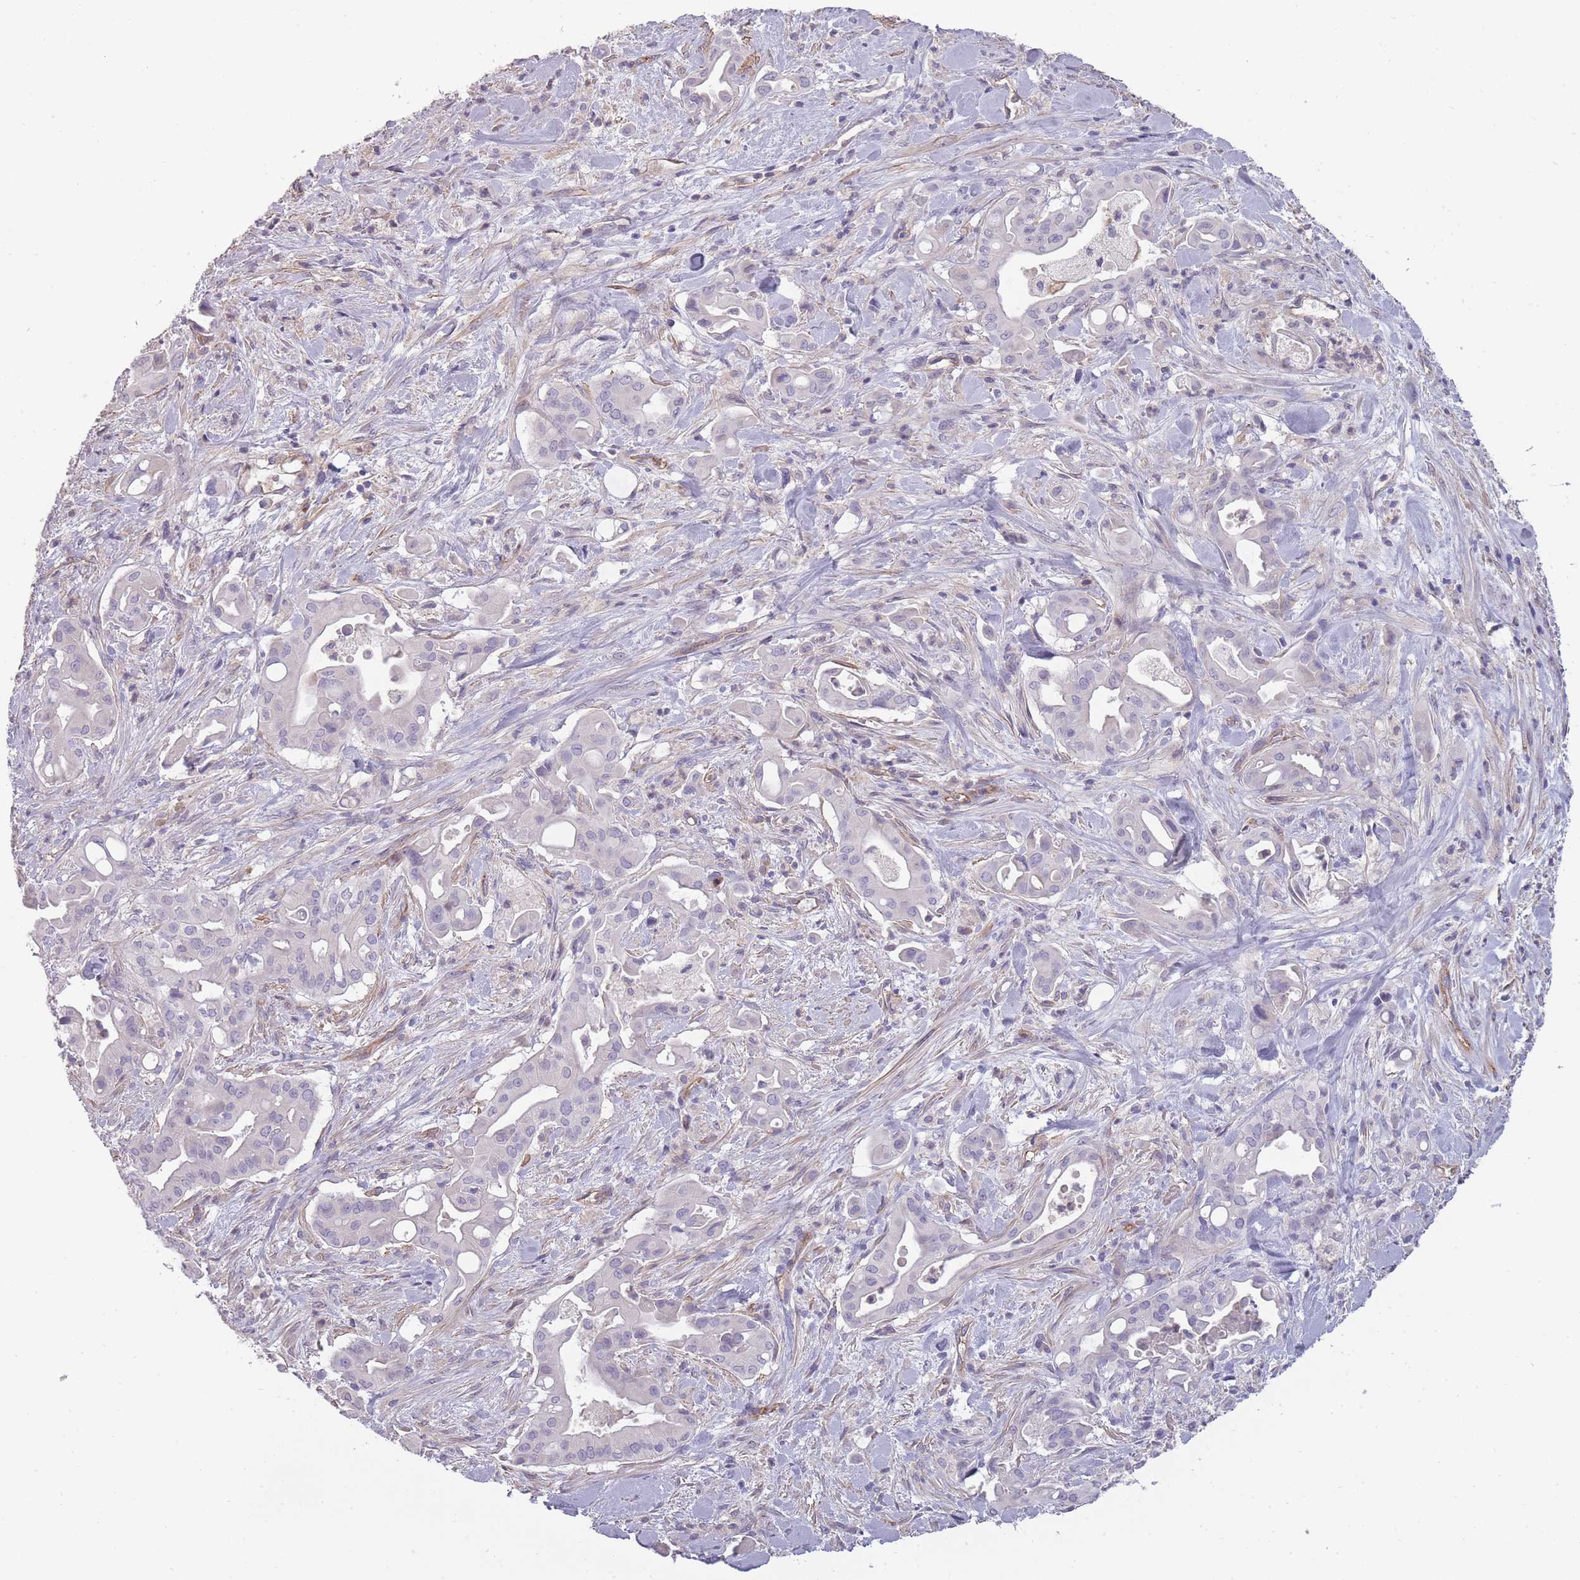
{"staining": {"intensity": "negative", "quantity": "none", "location": "none"}, "tissue": "liver cancer", "cell_type": "Tumor cells", "image_type": "cancer", "snomed": [{"axis": "morphology", "description": "Cholangiocarcinoma"}, {"axis": "topography", "description": "Liver"}], "caption": "This is an immunohistochemistry histopathology image of liver cancer (cholangiocarcinoma). There is no staining in tumor cells.", "gene": "SLC8A2", "patient": {"sex": "female", "age": 68}}